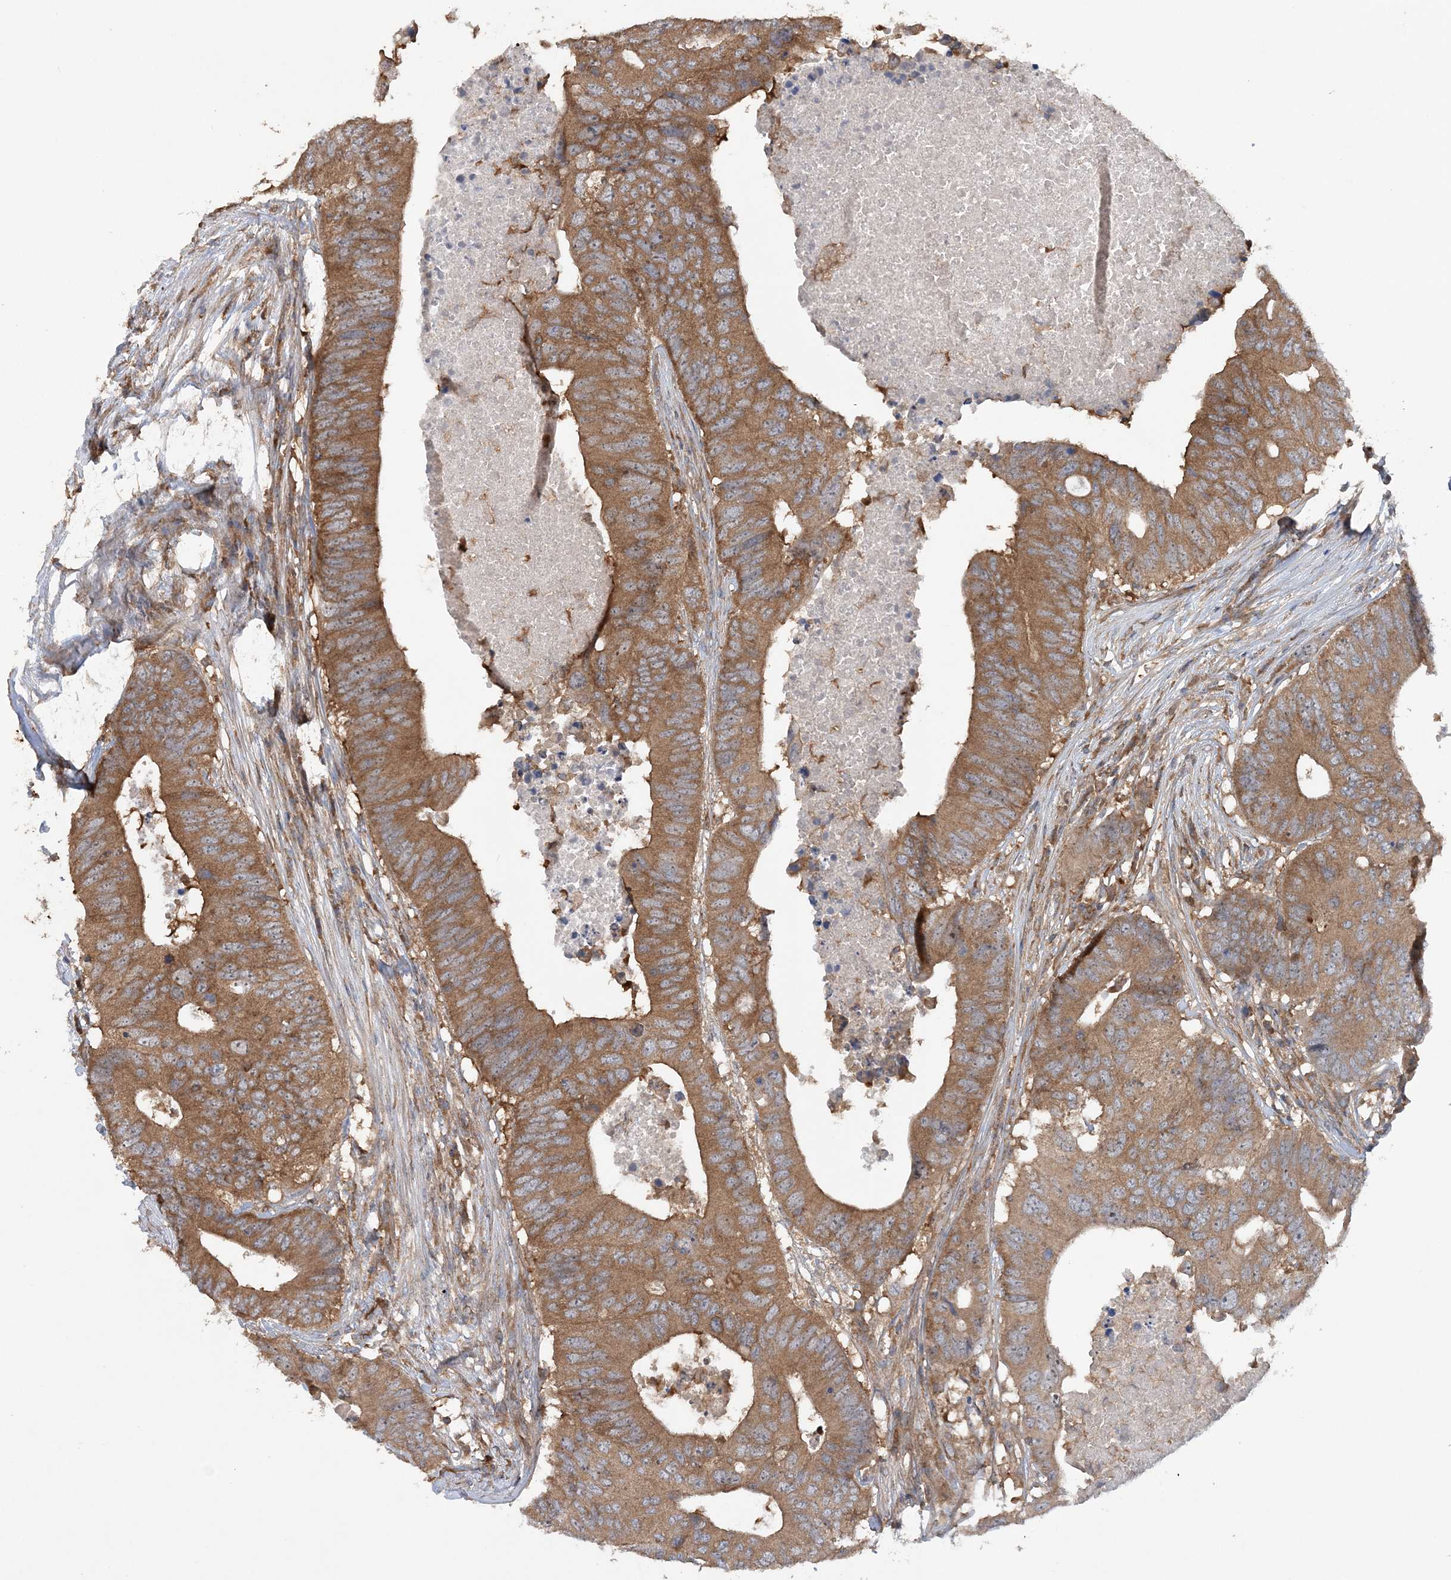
{"staining": {"intensity": "moderate", "quantity": ">75%", "location": "cytoplasmic/membranous"}, "tissue": "colorectal cancer", "cell_type": "Tumor cells", "image_type": "cancer", "snomed": [{"axis": "morphology", "description": "Adenocarcinoma, NOS"}, {"axis": "topography", "description": "Colon"}], "caption": "IHC staining of colorectal adenocarcinoma, which reveals medium levels of moderate cytoplasmic/membranous positivity in approximately >75% of tumor cells indicating moderate cytoplasmic/membranous protein positivity. The staining was performed using DAB (3,3'-diaminobenzidine) (brown) for protein detection and nuclei were counterstained in hematoxylin (blue).", "gene": "ACAP2", "patient": {"sex": "male", "age": 71}}